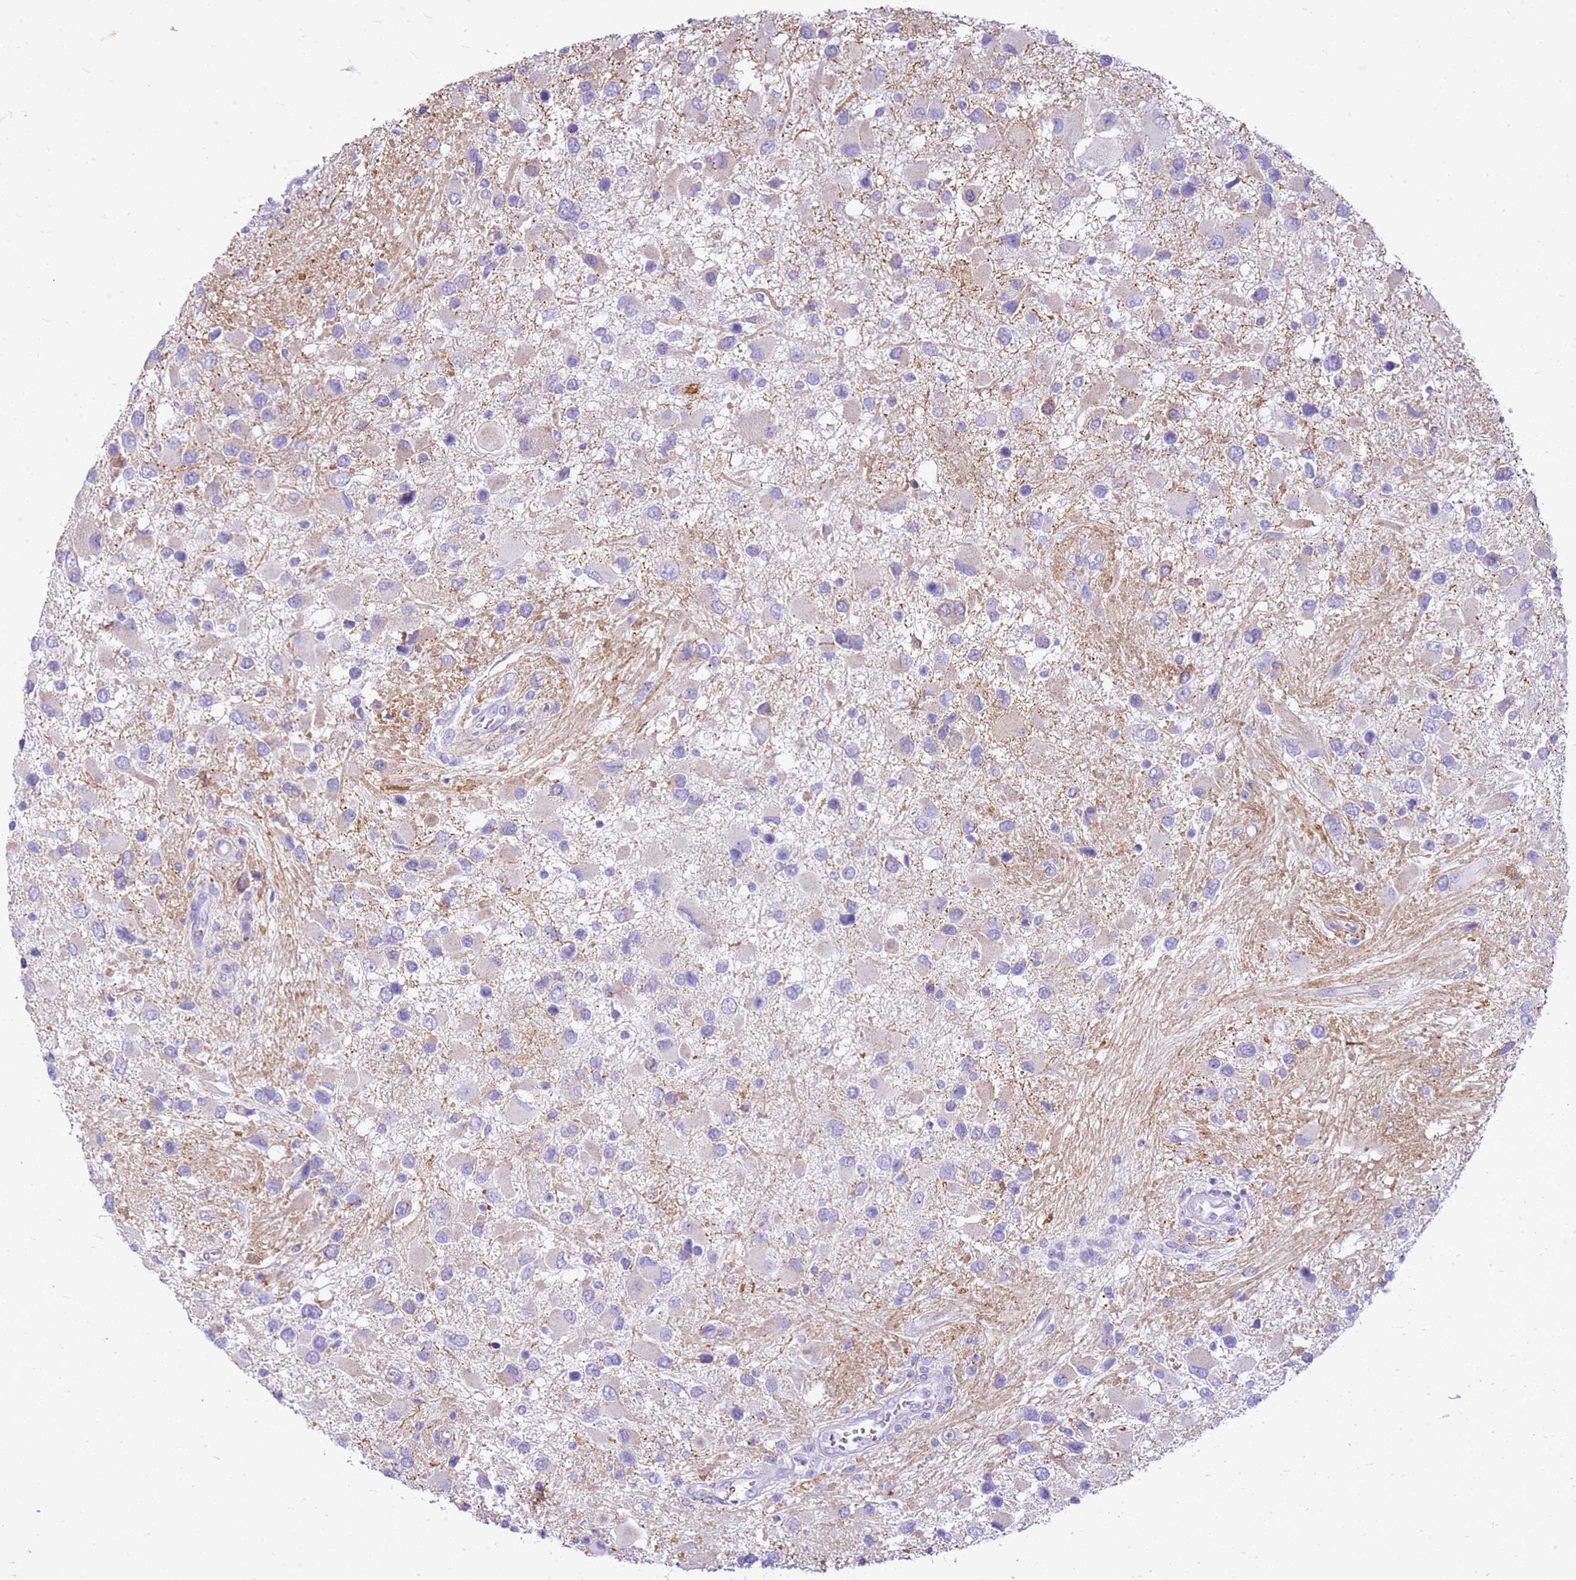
{"staining": {"intensity": "negative", "quantity": "none", "location": "none"}, "tissue": "glioma", "cell_type": "Tumor cells", "image_type": "cancer", "snomed": [{"axis": "morphology", "description": "Glioma, malignant, High grade"}, {"axis": "topography", "description": "Brain"}], "caption": "DAB (3,3'-diaminobenzidine) immunohistochemical staining of malignant high-grade glioma exhibits no significant staining in tumor cells.", "gene": "FABP2", "patient": {"sex": "male", "age": 53}}